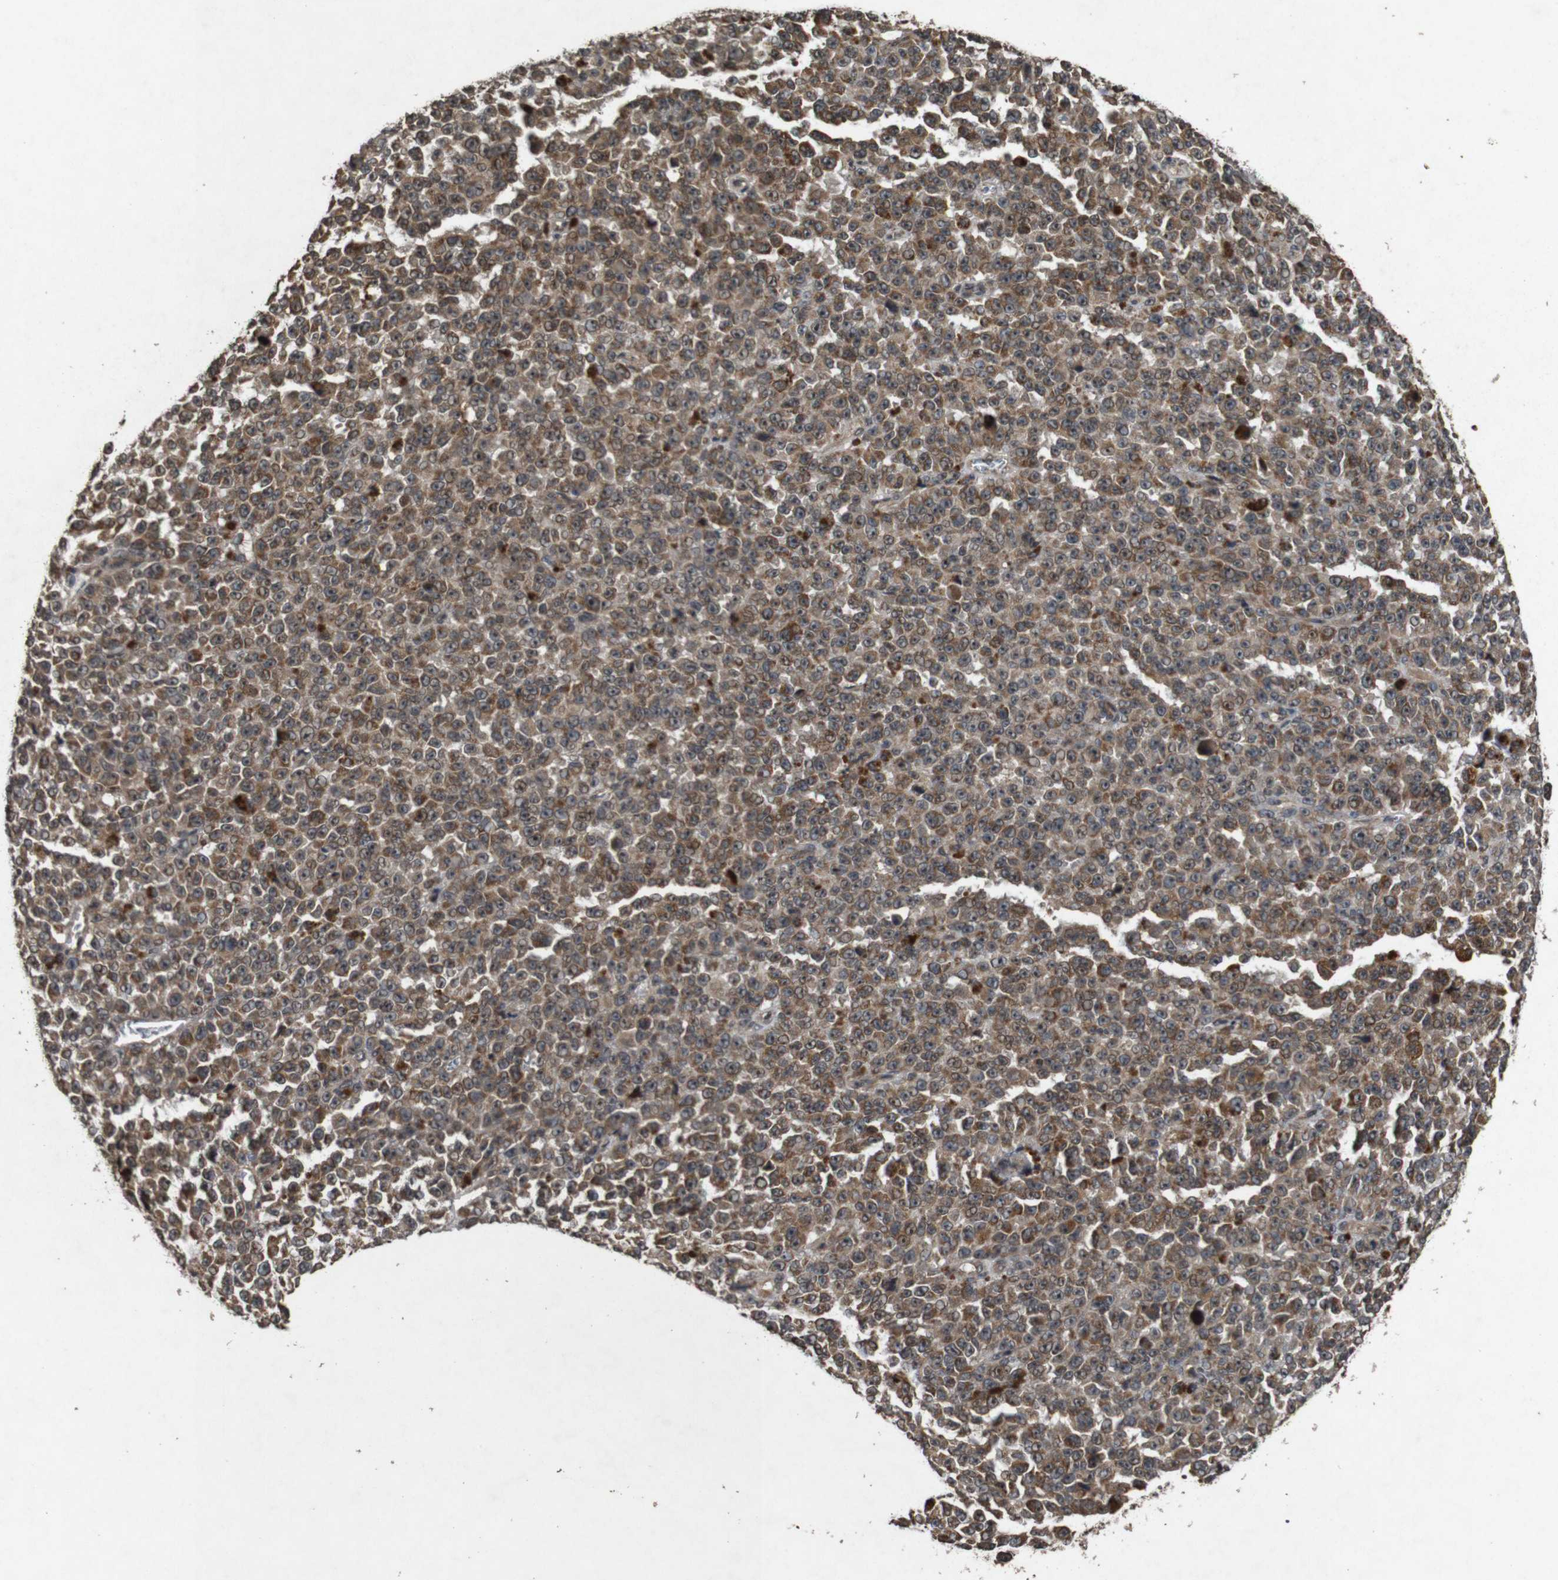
{"staining": {"intensity": "moderate", "quantity": ">75%", "location": "cytoplasmic/membranous,nuclear"}, "tissue": "melanoma", "cell_type": "Tumor cells", "image_type": "cancer", "snomed": [{"axis": "morphology", "description": "Malignant melanoma, NOS"}, {"axis": "topography", "description": "Skin"}], "caption": "IHC image of human malignant melanoma stained for a protein (brown), which reveals medium levels of moderate cytoplasmic/membranous and nuclear positivity in about >75% of tumor cells.", "gene": "SORL1", "patient": {"sex": "female", "age": 82}}